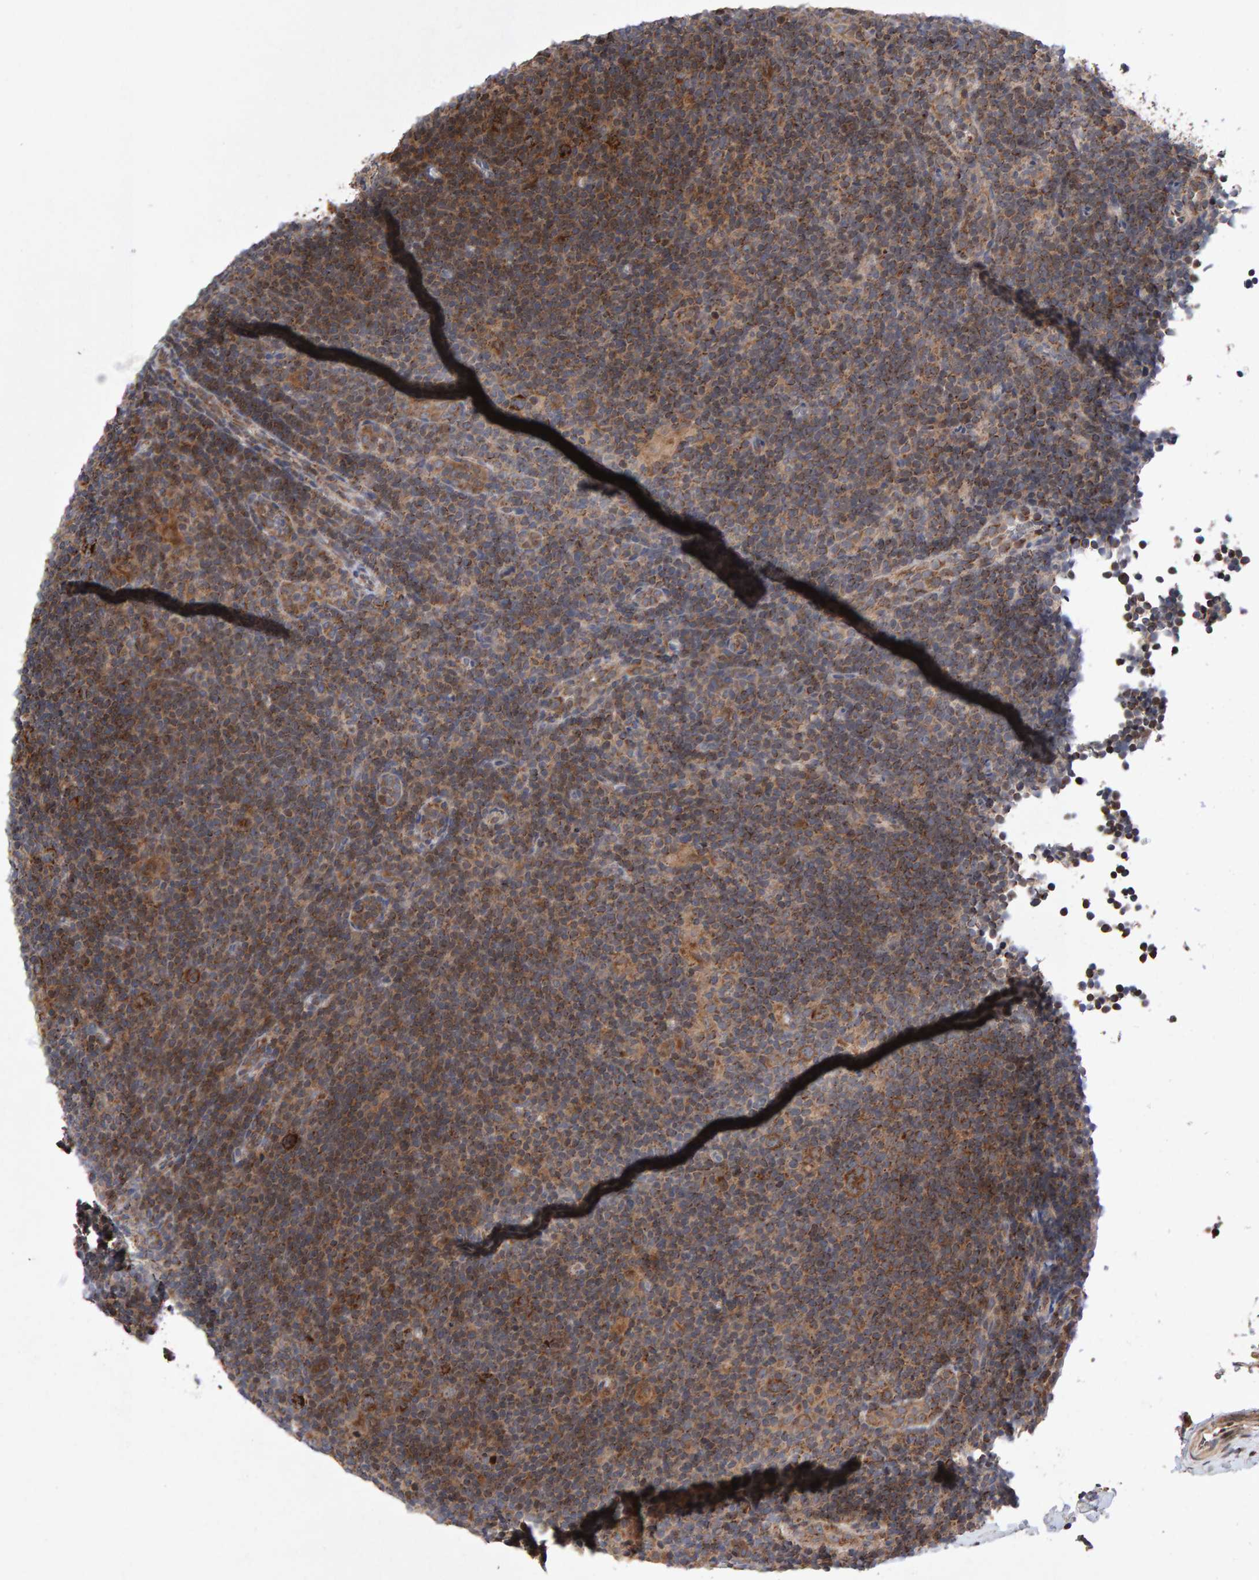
{"staining": {"intensity": "moderate", "quantity": ">75%", "location": "cytoplasmic/membranous"}, "tissue": "lymphoma", "cell_type": "Tumor cells", "image_type": "cancer", "snomed": [{"axis": "morphology", "description": "Hodgkin's disease, NOS"}, {"axis": "topography", "description": "Lymph node"}], "caption": "DAB (3,3'-diaminobenzidine) immunohistochemical staining of human Hodgkin's disease reveals moderate cytoplasmic/membranous protein staining in about >75% of tumor cells.", "gene": "PECR", "patient": {"sex": "female", "age": 57}}